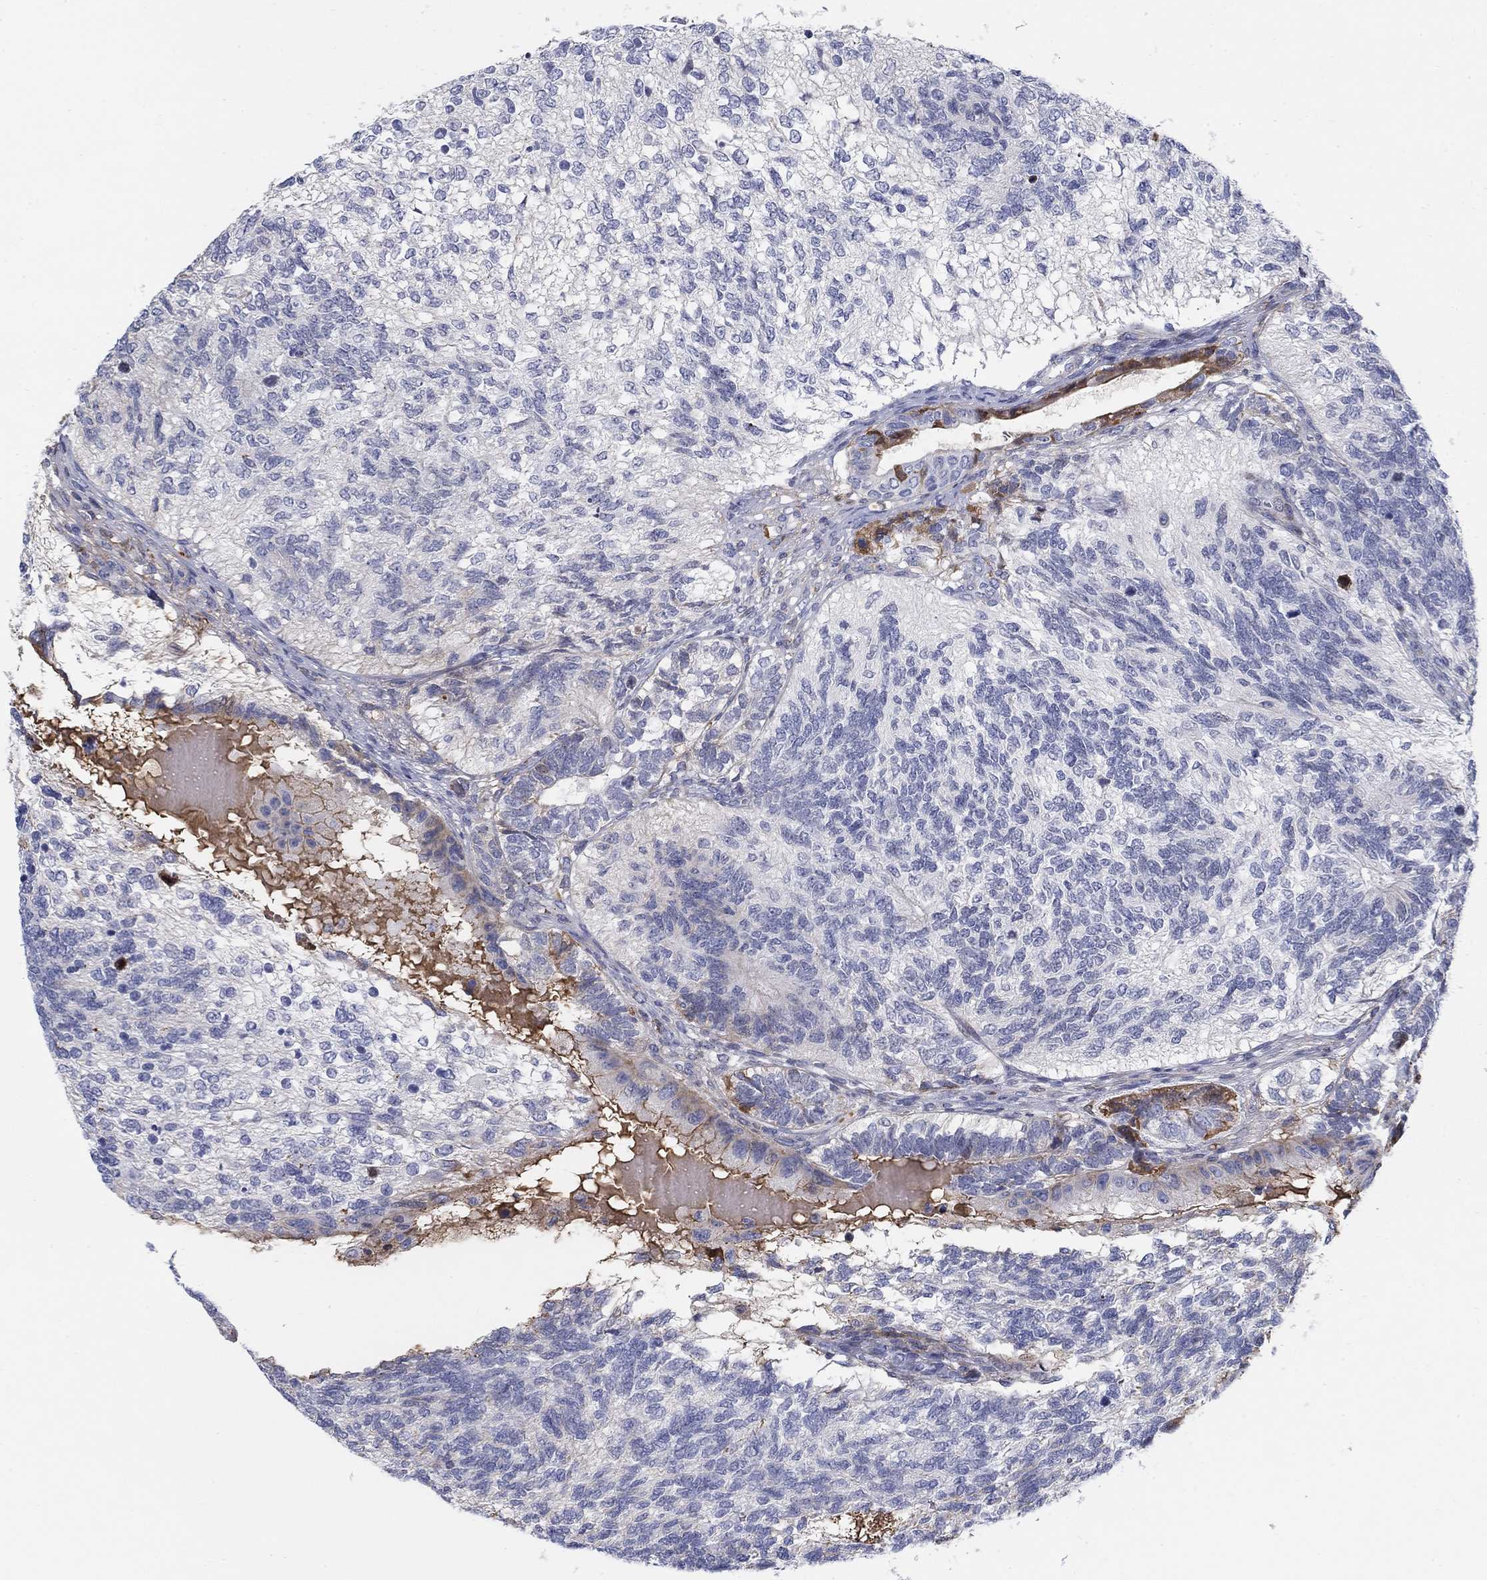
{"staining": {"intensity": "negative", "quantity": "none", "location": "none"}, "tissue": "testis cancer", "cell_type": "Tumor cells", "image_type": "cancer", "snomed": [{"axis": "morphology", "description": "Seminoma, NOS"}, {"axis": "morphology", "description": "Carcinoma, Embryonal, NOS"}, {"axis": "topography", "description": "Testis"}], "caption": "Testis cancer was stained to show a protein in brown. There is no significant expression in tumor cells.", "gene": "HEATR4", "patient": {"sex": "male", "age": 41}}